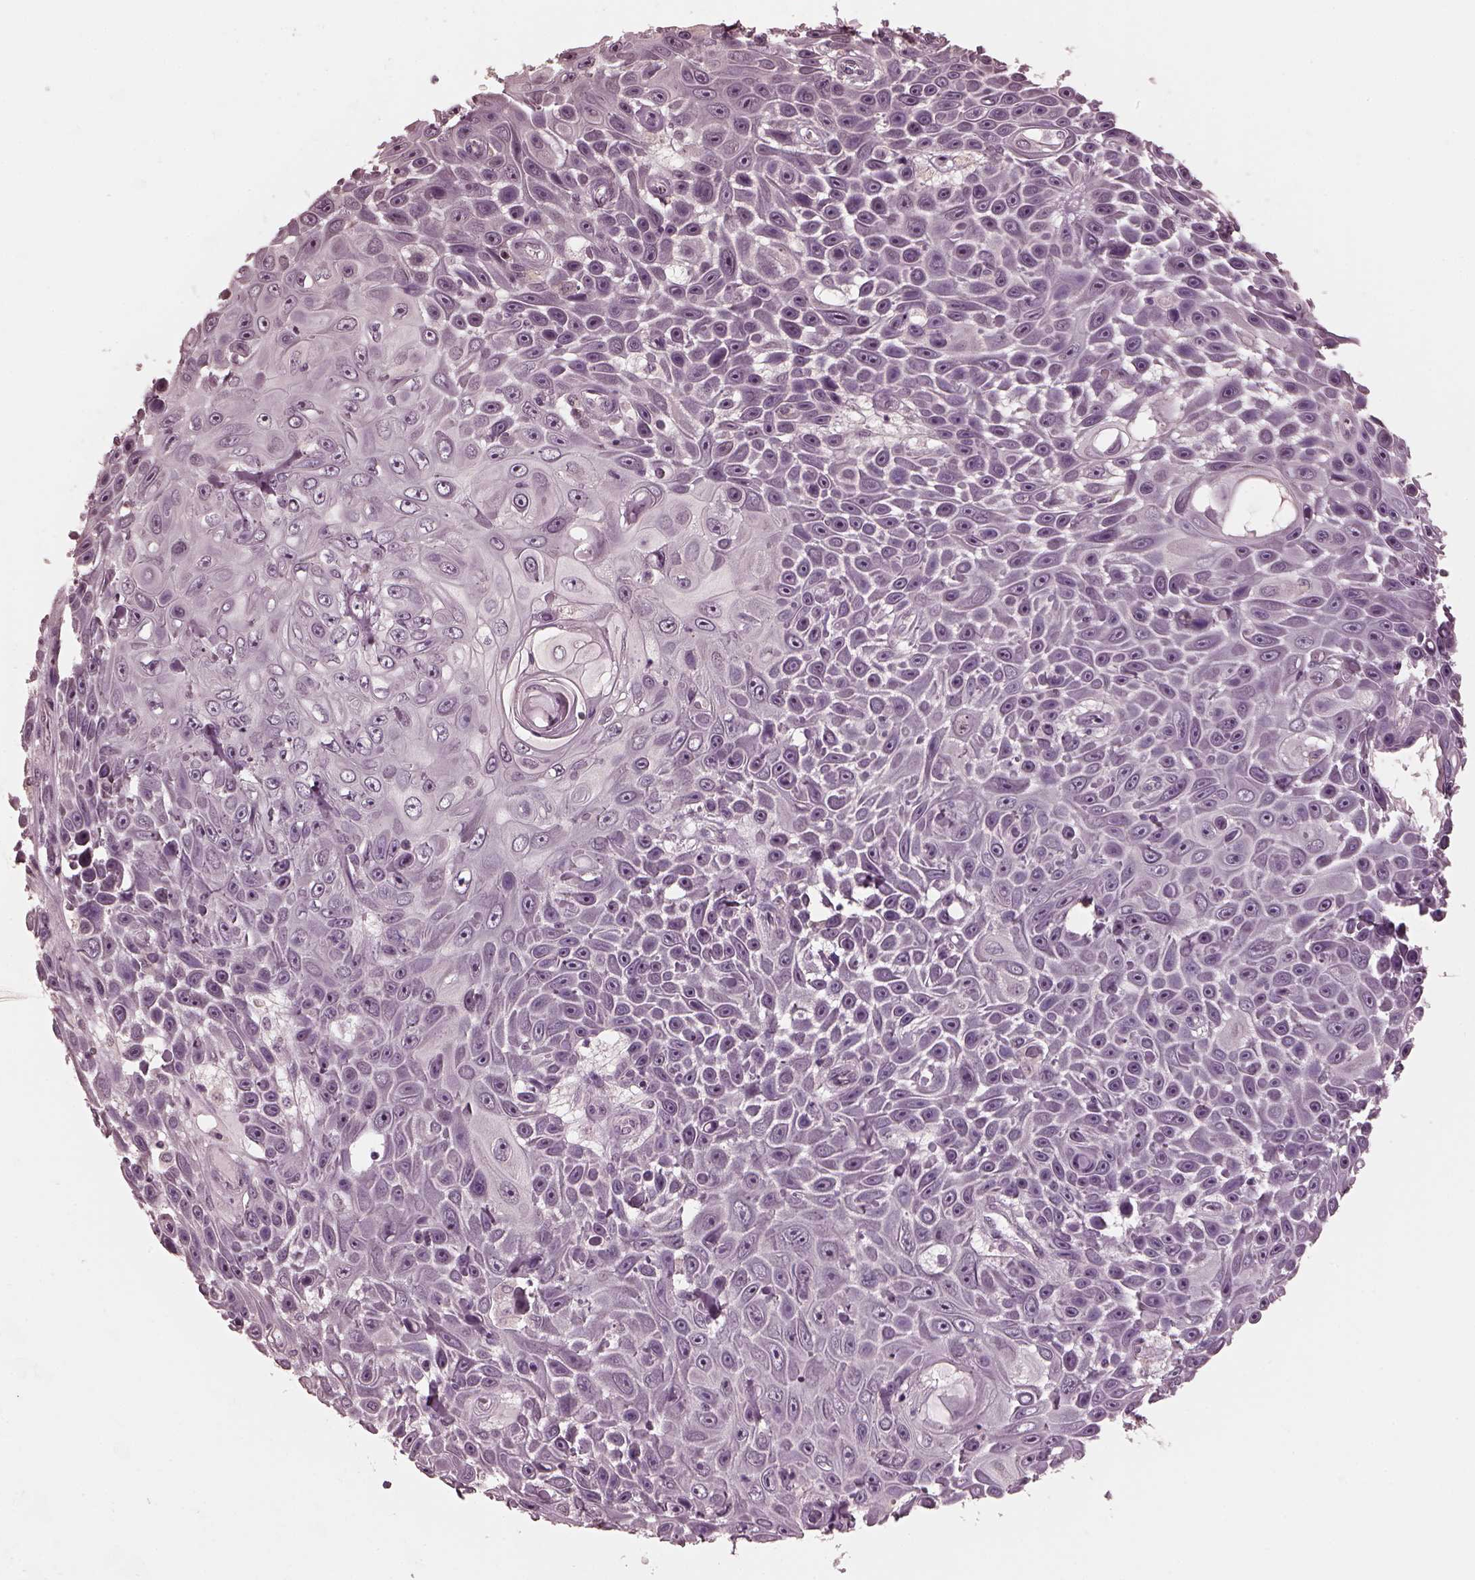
{"staining": {"intensity": "negative", "quantity": "none", "location": "none"}, "tissue": "skin cancer", "cell_type": "Tumor cells", "image_type": "cancer", "snomed": [{"axis": "morphology", "description": "Squamous cell carcinoma, NOS"}, {"axis": "topography", "description": "Skin"}], "caption": "Immunohistochemical staining of human skin cancer (squamous cell carcinoma) exhibits no significant staining in tumor cells.", "gene": "RCVRN", "patient": {"sex": "male", "age": 82}}